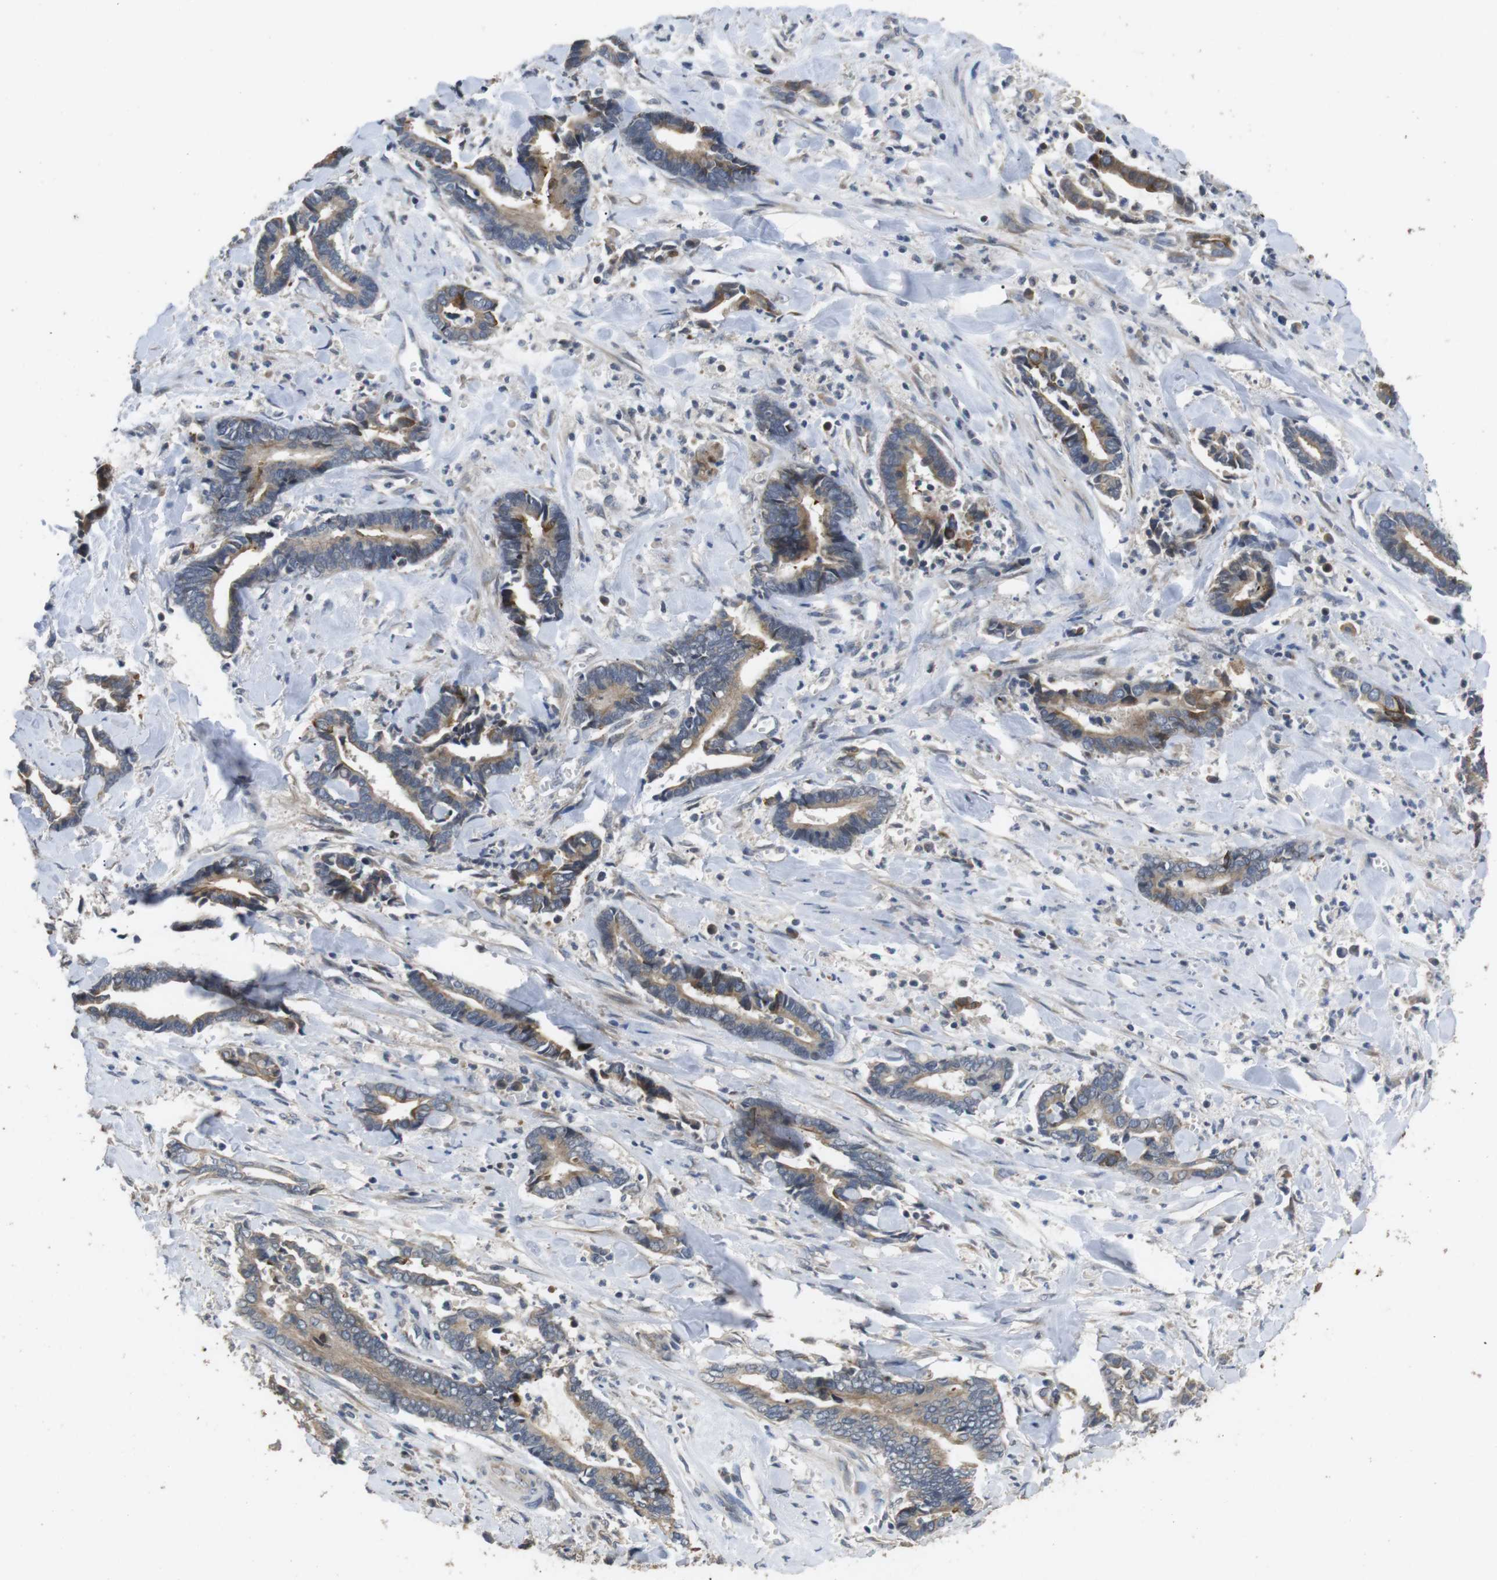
{"staining": {"intensity": "moderate", "quantity": ">75%", "location": "cytoplasmic/membranous"}, "tissue": "cervical cancer", "cell_type": "Tumor cells", "image_type": "cancer", "snomed": [{"axis": "morphology", "description": "Adenocarcinoma, NOS"}, {"axis": "topography", "description": "Cervix"}], "caption": "Moderate cytoplasmic/membranous staining for a protein is seen in approximately >75% of tumor cells of cervical cancer using immunohistochemistry (IHC).", "gene": "ADGRL3", "patient": {"sex": "female", "age": 44}}